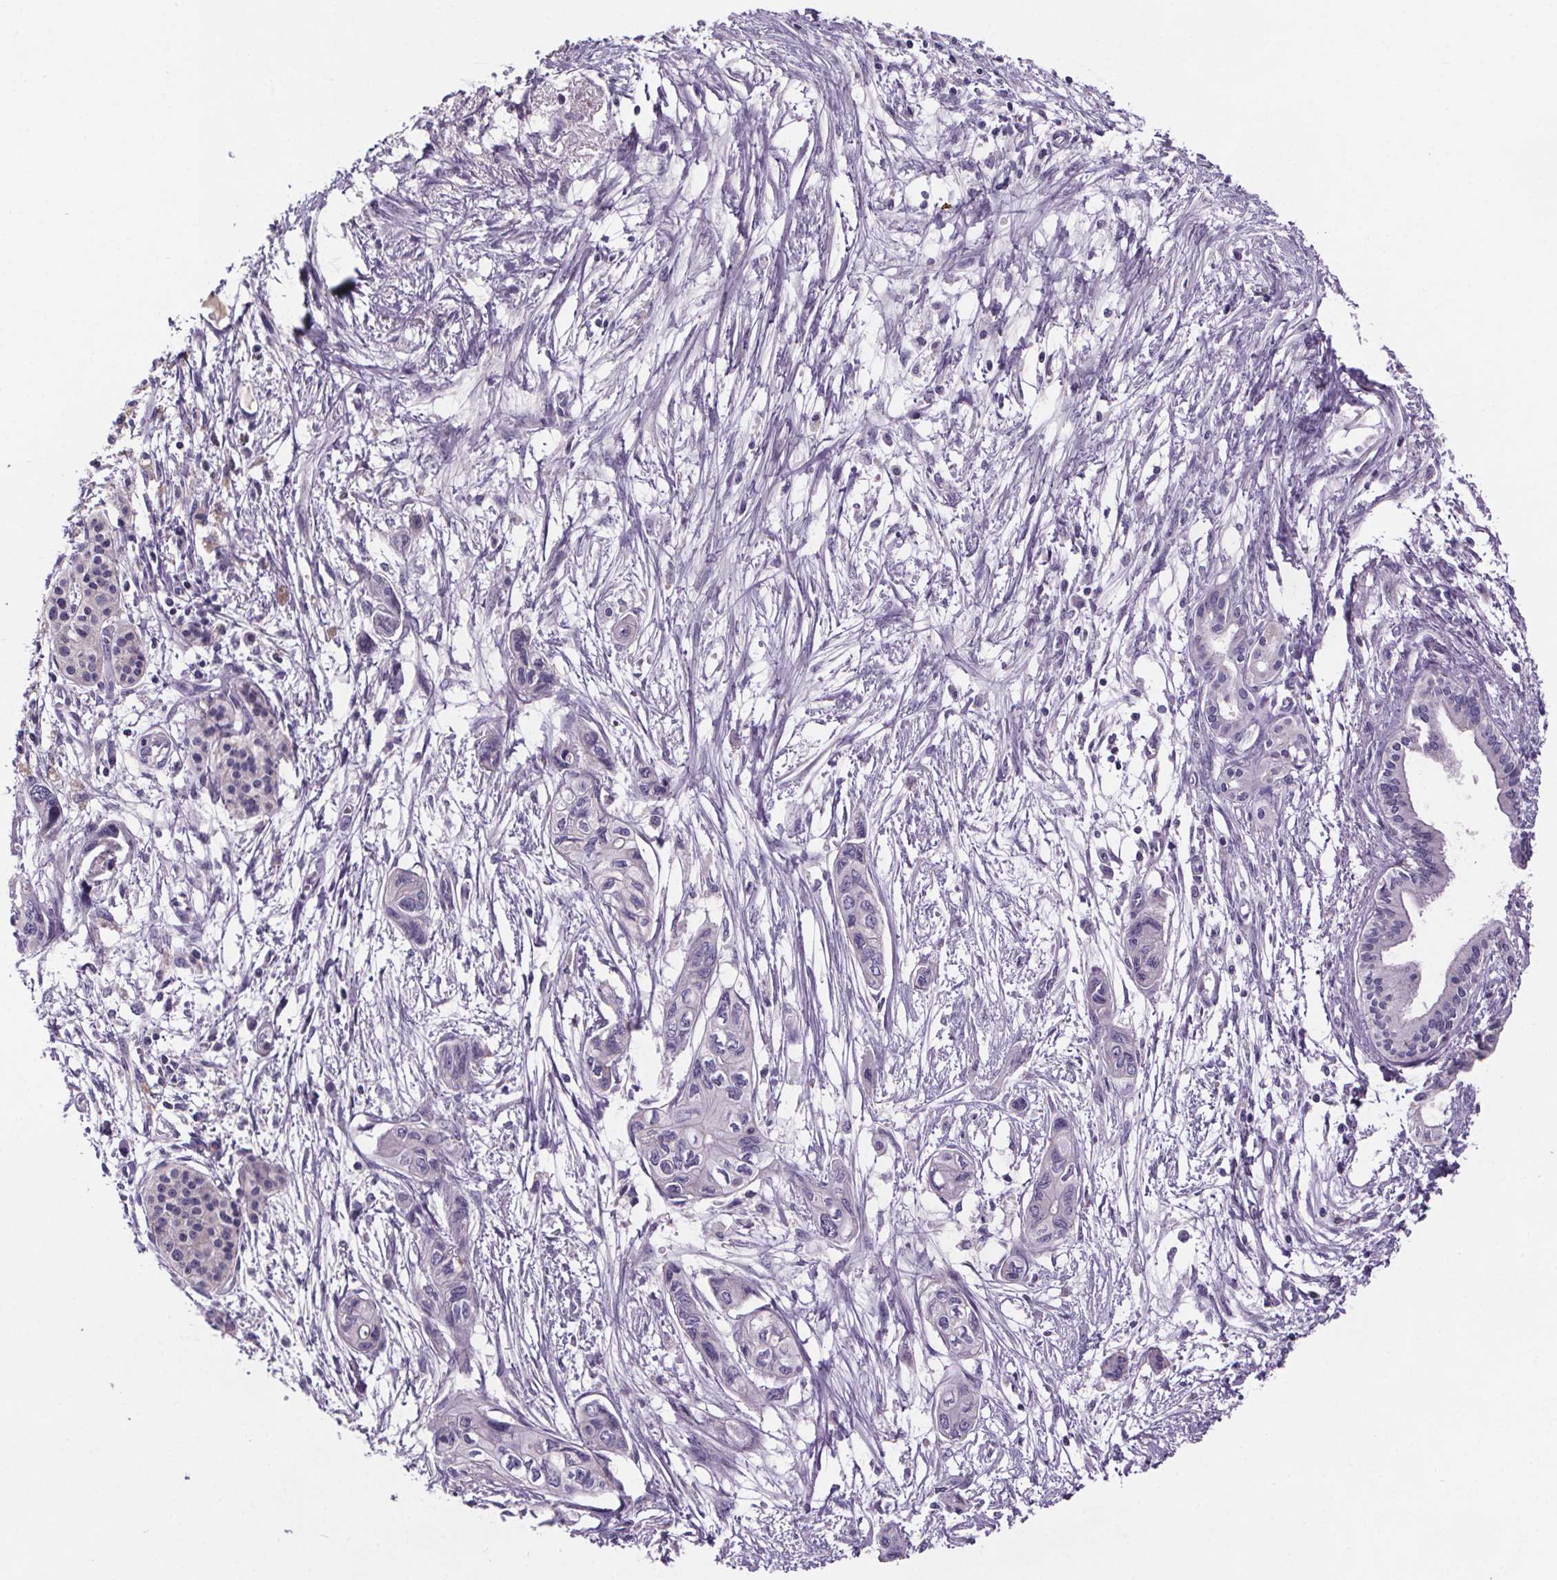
{"staining": {"intensity": "negative", "quantity": "none", "location": "none"}, "tissue": "pancreatic cancer", "cell_type": "Tumor cells", "image_type": "cancer", "snomed": [{"axis": "morphology", "description": "Adenocarcinoma, NOS"}, {"axis": "topography", "description": "Pancreas"}], "caption": "Tumor cells are negative for protein expression in human pancreatic adenocarcinoma.", "gene": "CUBN", "patient": {"sex": "female", "age": 76}}